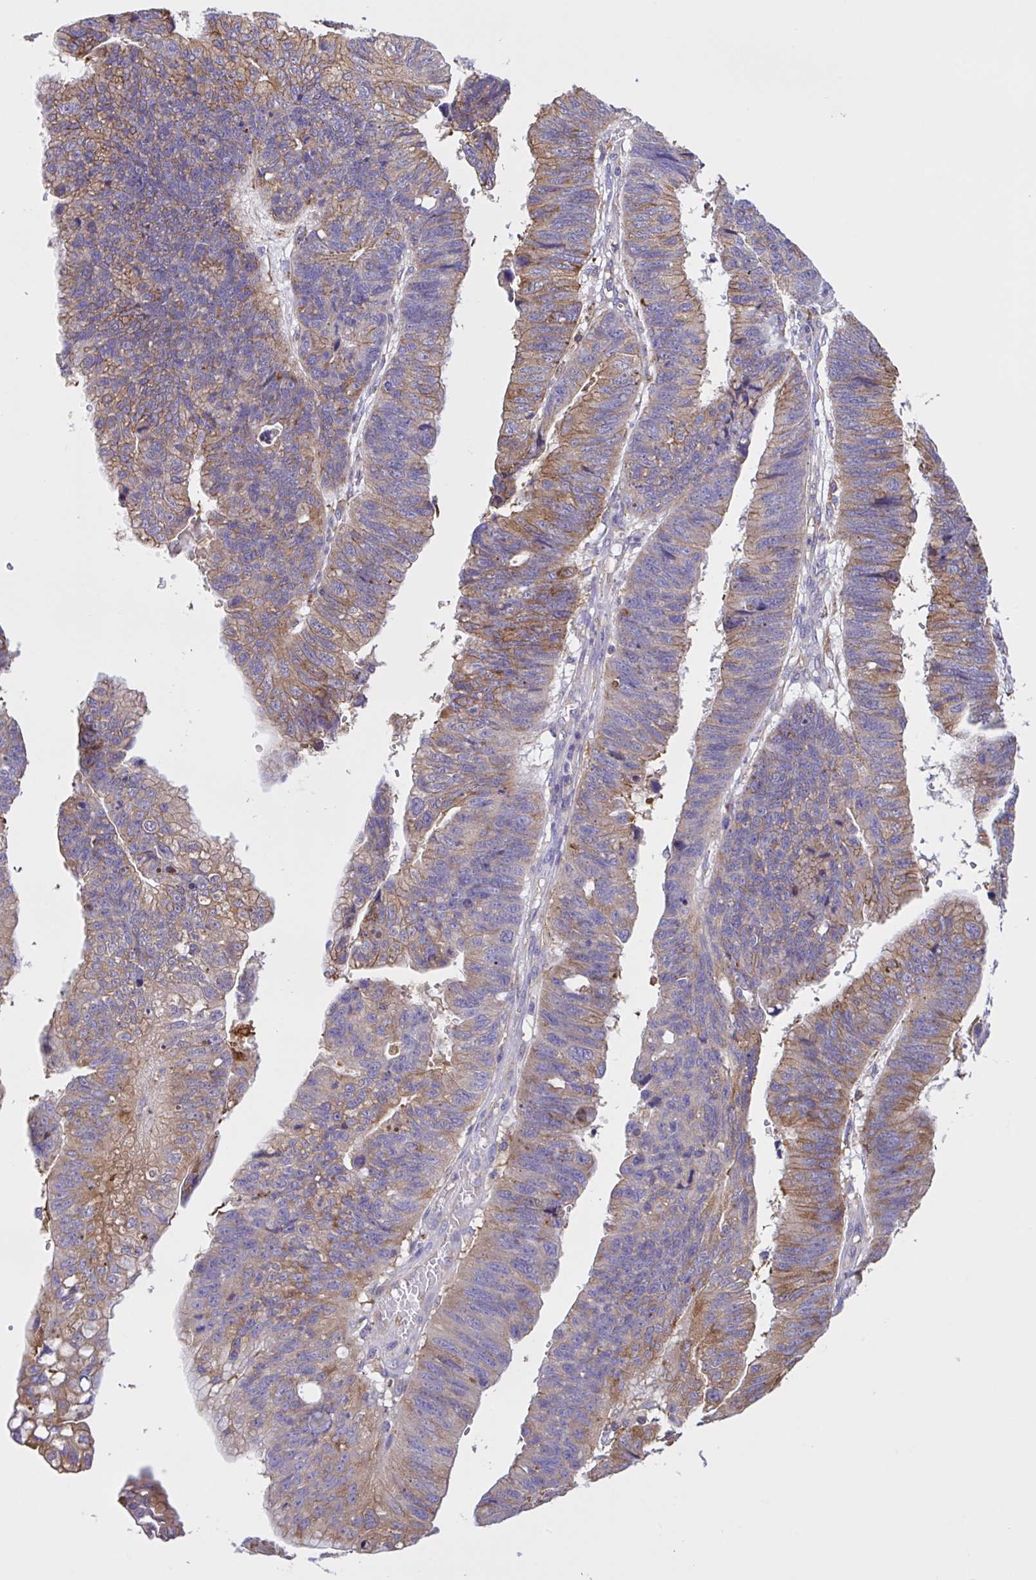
{"staining": {"intensity": "moderate", "quantity": ">75%", "location": "cytoplasmic/membranous"}, "tissue": "stomach cancer", "cell_type": "Tumor cells", "image_type": "cancer", "snomed": [{"axis": "morphology", "description": "Adenocarcinoma, NOS"}, {"axis": "topography", "description": "Stomach"}], "caption": "Moderate cytoplasmic/membranous staining for a protein is appreciated in approximately >75% of tumor cells of stomach cancer using immunohistochemistry (IHC).", "gene": "OR51M1", "patient": {"sex": "male", "age": 59}}